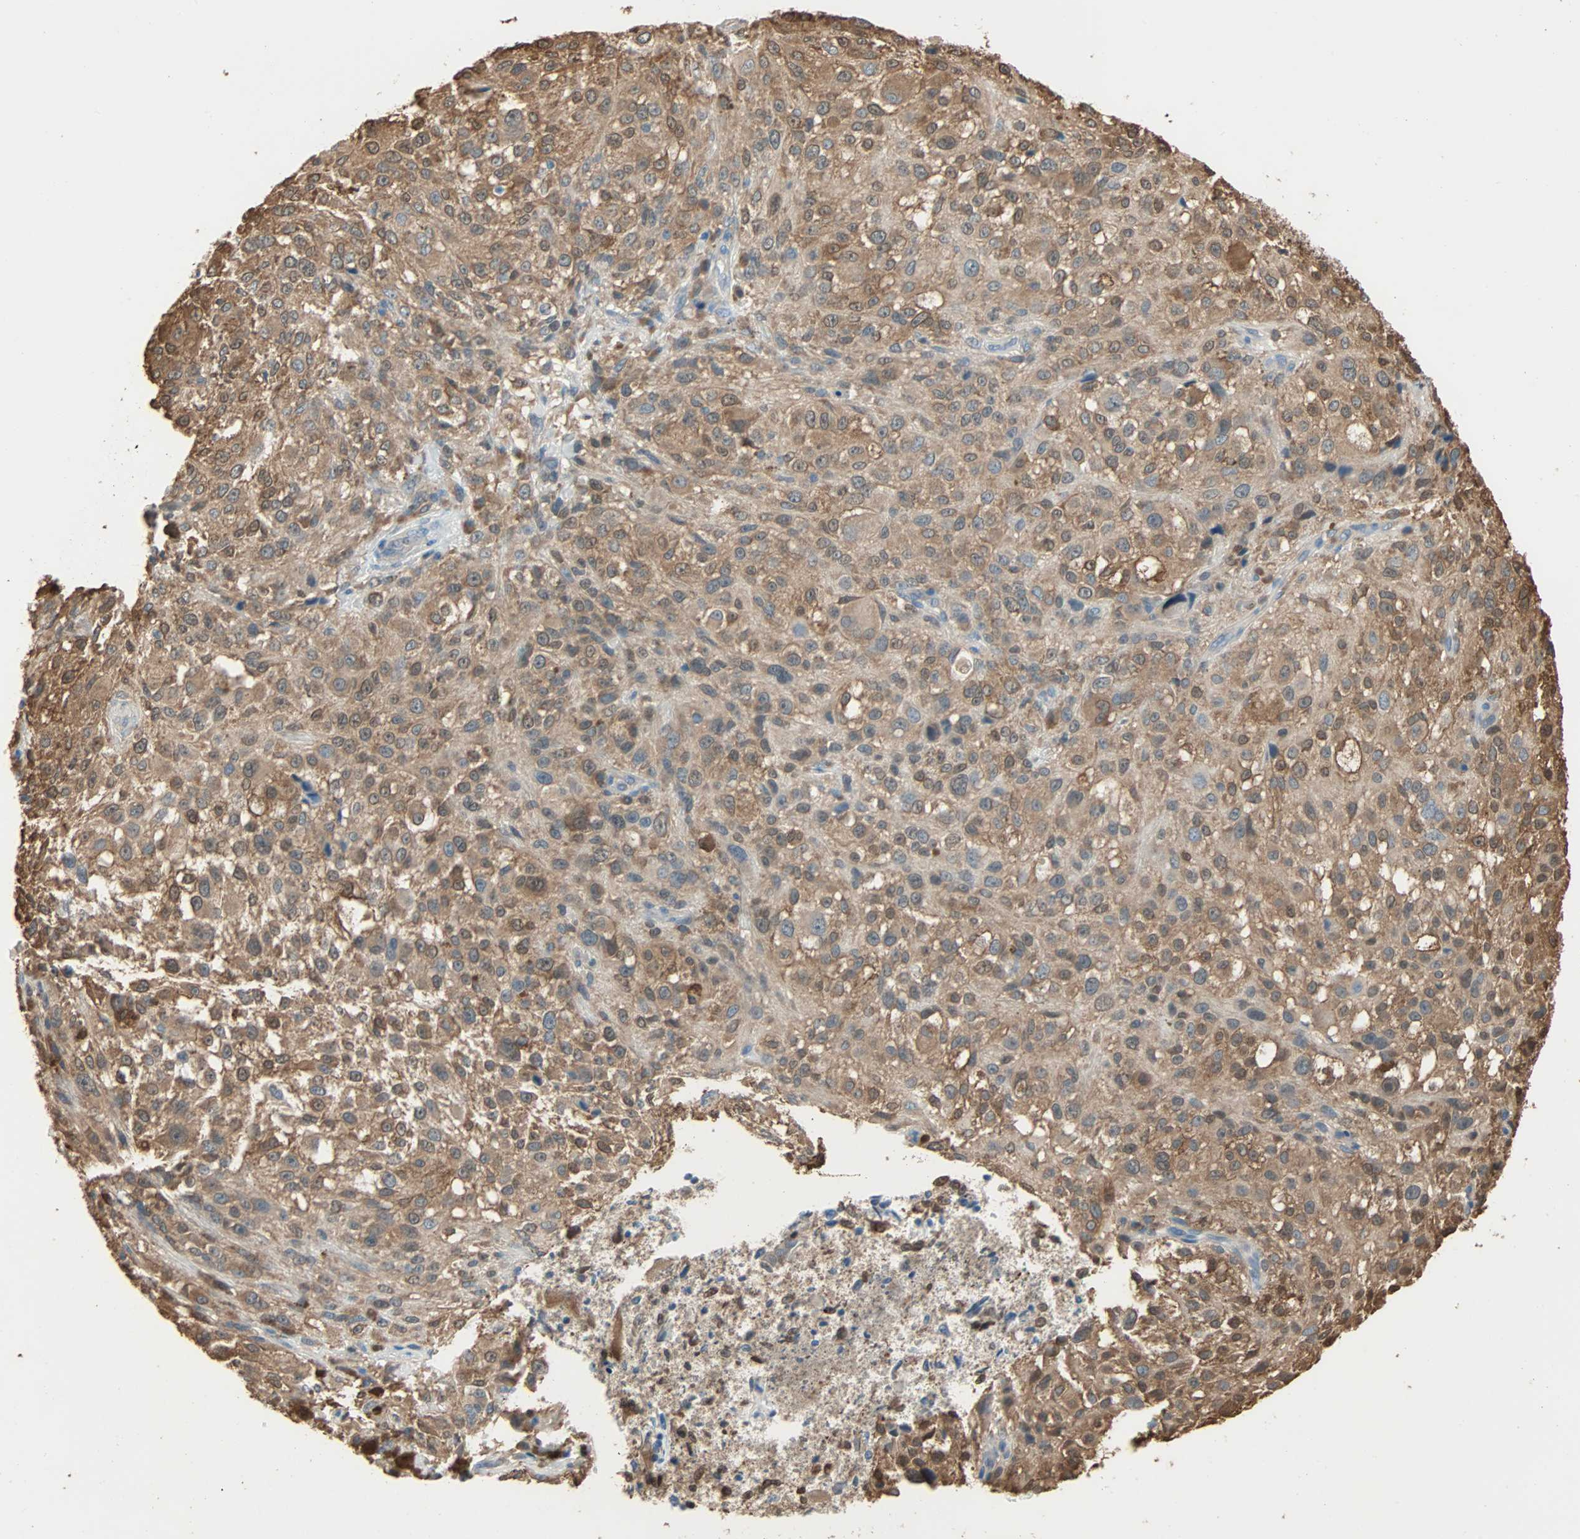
{"staining": {"intensity": "moderate", "quantity": ">75%", "location": "cytoplasmic/membranous"}, "tissue": "melanoma", "cell_type": "Tumor cells", "image_type": "cancer", "snomed": [{"axis": "morphology", "description": "Necrosis, NOS"}, {"axis": "morphology", "description": "Malignant melanoma, NOS"}, {"axis": "topography", "description": "Skin"}], "caption": "Moderate cytoplasmic/membranous protein expression is identified in about >75% of tumor cells in melanoma.", "gene": "PRDX1", "patient": {"sex": "female", "age": 87}}